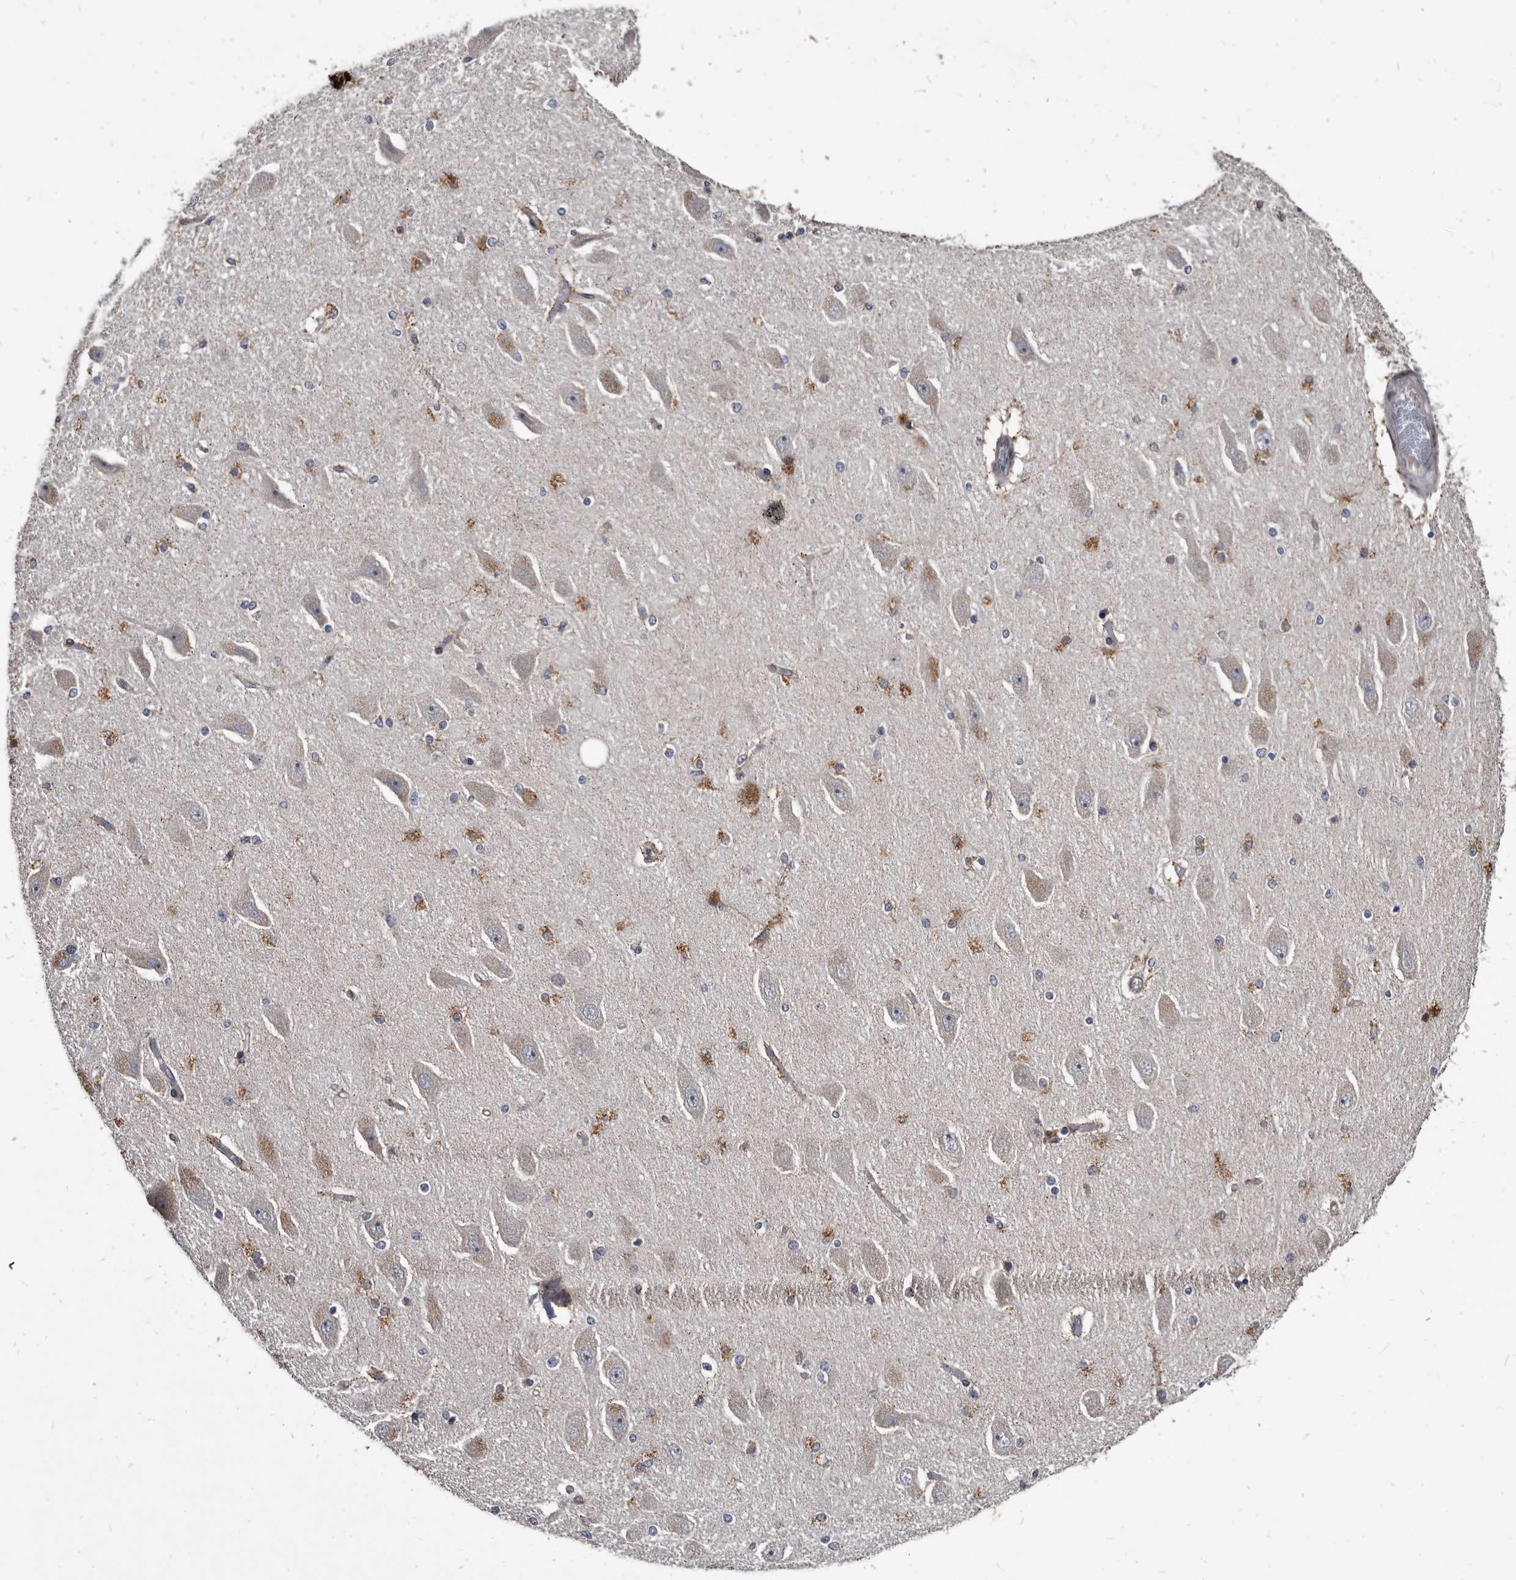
{"staining": {"intensity": "moderate", "quantity": "<25%", "location": "cytoplasmic/membranous"}, "tissue": "hippocampus", "cell_type": "Glial cells", "image_type": "normal", "snomed": [{"axis": "morphology", "description": "Normal tissue, NOS"}, {"axis": "topography", "description": "Hippocampus"}], "caption": "Immunohistochemical staining of normal hippocampus demonstrates low levels of moderate cytoplasmic/membranous positivity in about <25% of glial cells.", "gene": "PROM1", "patient": {"sex": "female", "age": 54}}